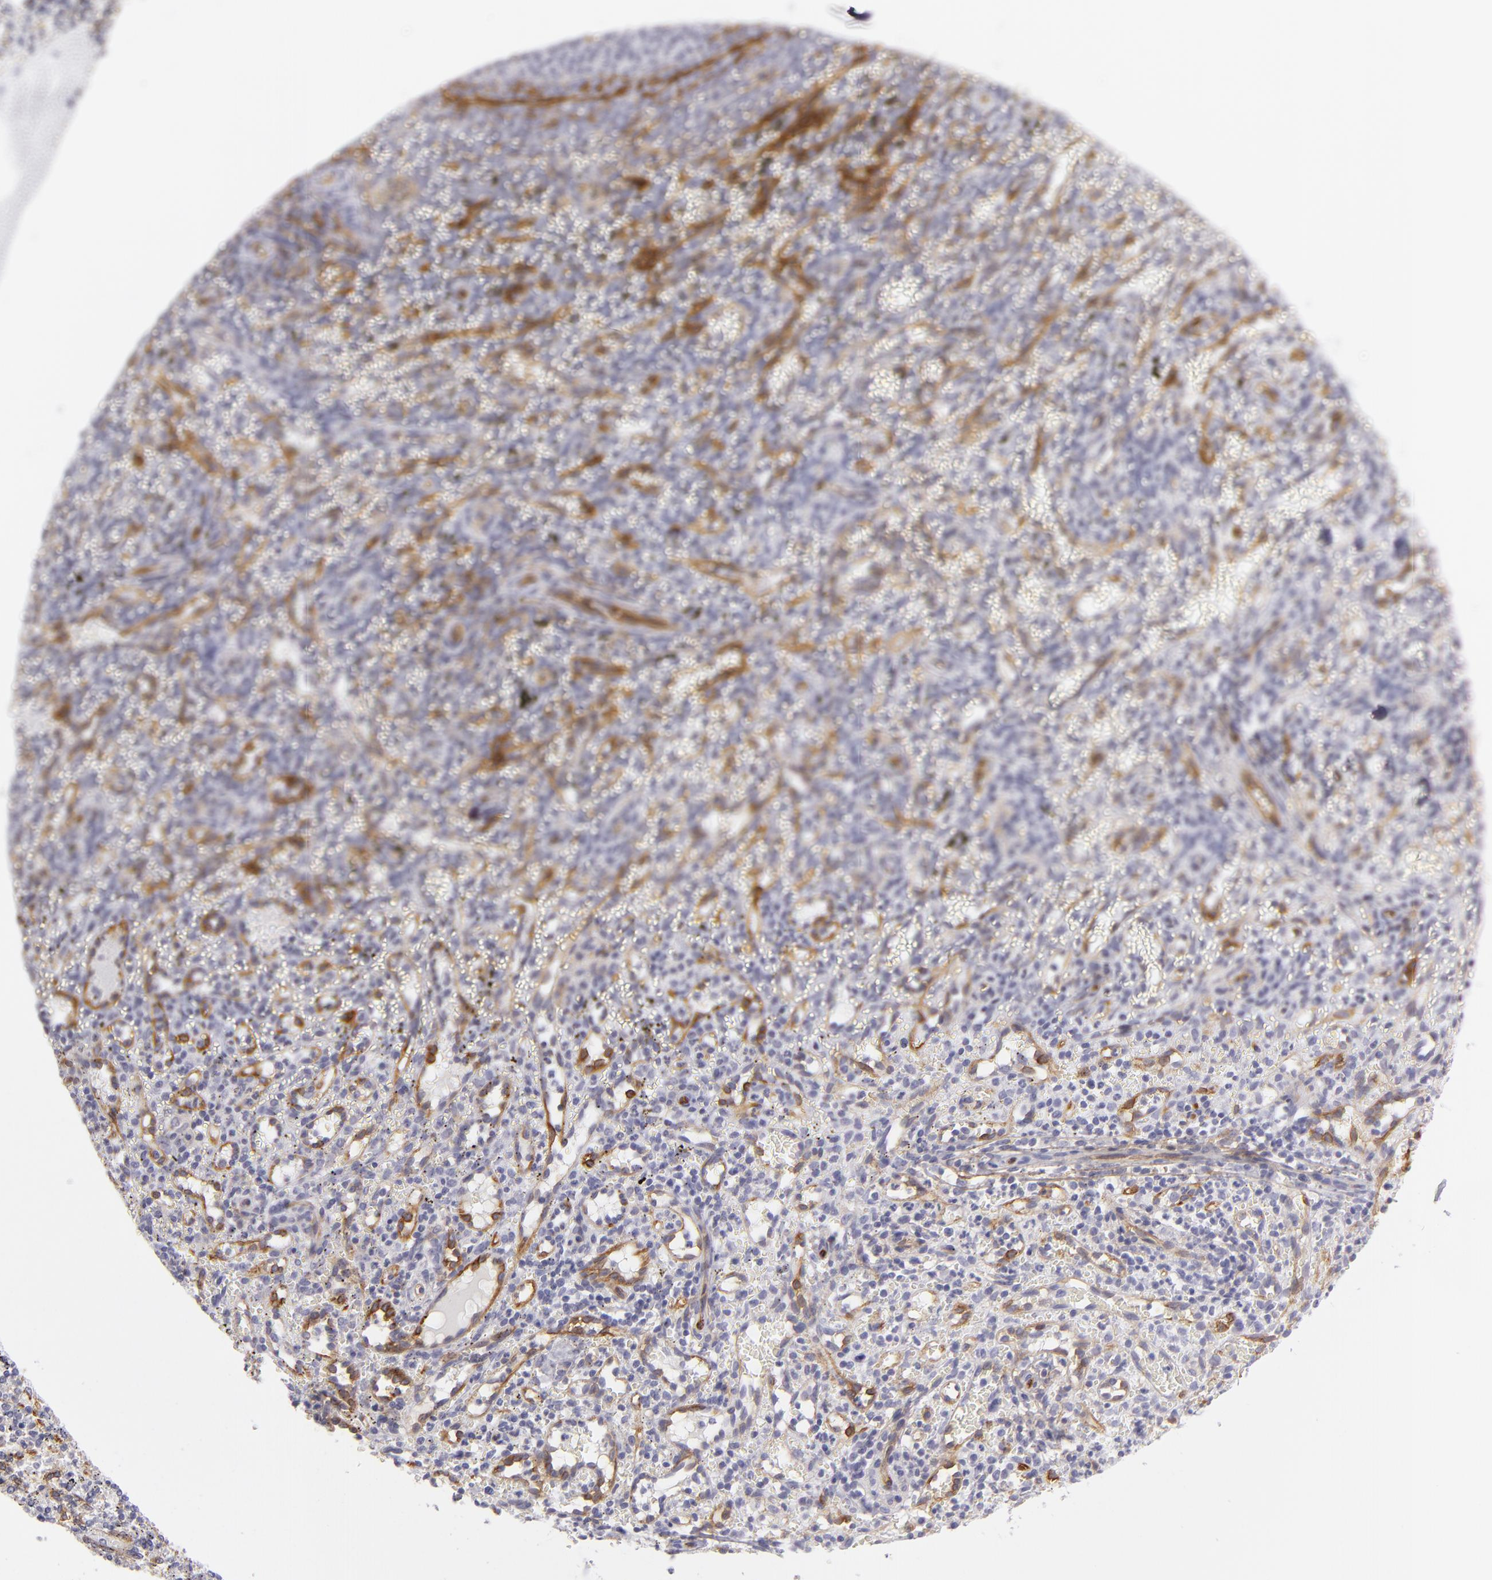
{"staining": {"intensity": "negative", "quantity": "none", "location": "none"}, "tissue": "spleen", "cell_type": "Cells in red pulp", "image_type": "normal", "snomed": [{"axis": "morphology", "description": "Normal tissue, NOS"}, {"axis": "topography", "description": "Spleen"}], "caption": "Immunohistochemistry (IHC) histopathology image of unremarkable spleen: human spleen stained with DAB exhibits no significant protein positivity in cells in red pulp.", "gene": "THBD", "patient": {"sex": "female", "age": 10}}